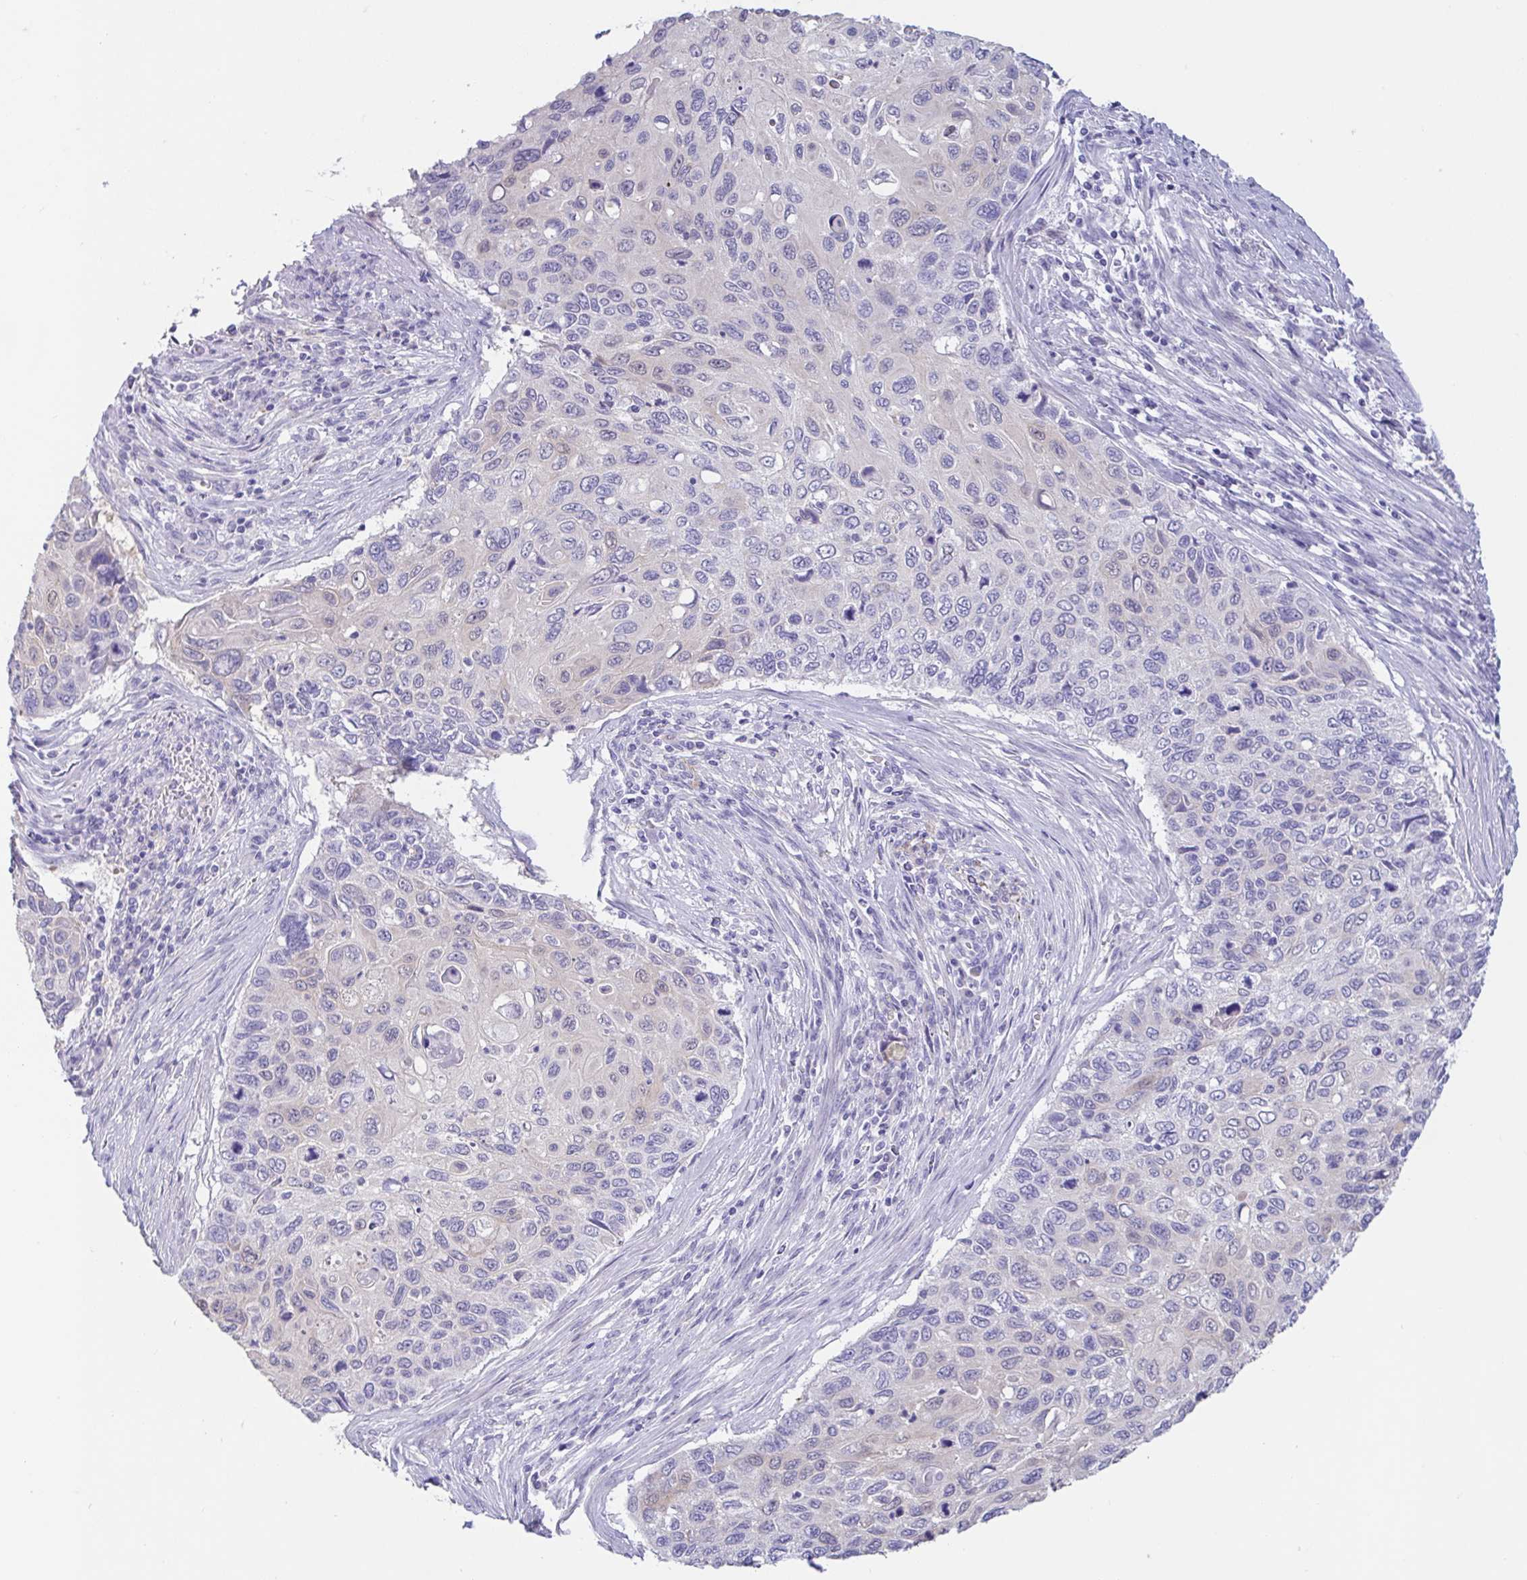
{"staining": {"intensity": "negative", "quantity": "none", "location": "none"}, "tissue": "cervical cancer", "cell_type": "Tumor cells", "image_type": "cancer", "snomed": [{"axis": "morphology", "description": "Squamous cell carcinoma, NOS"}, {"axis": "topography", "description": "Cervix"}], "caption": "This photomicrograph is of cervical squamous cell carcinoma stained with IHC to label a protein in brown with the nuclei are counter-stained blue. There is no expression in tumor cells. The staining was performed using DAB to visualize the protein expression in brown, while the nuclei were stained in blue with hematoxylin (Magnification: 20x).", "gene": "FABP3", "patient": {"sex": "female", "age": 70}}